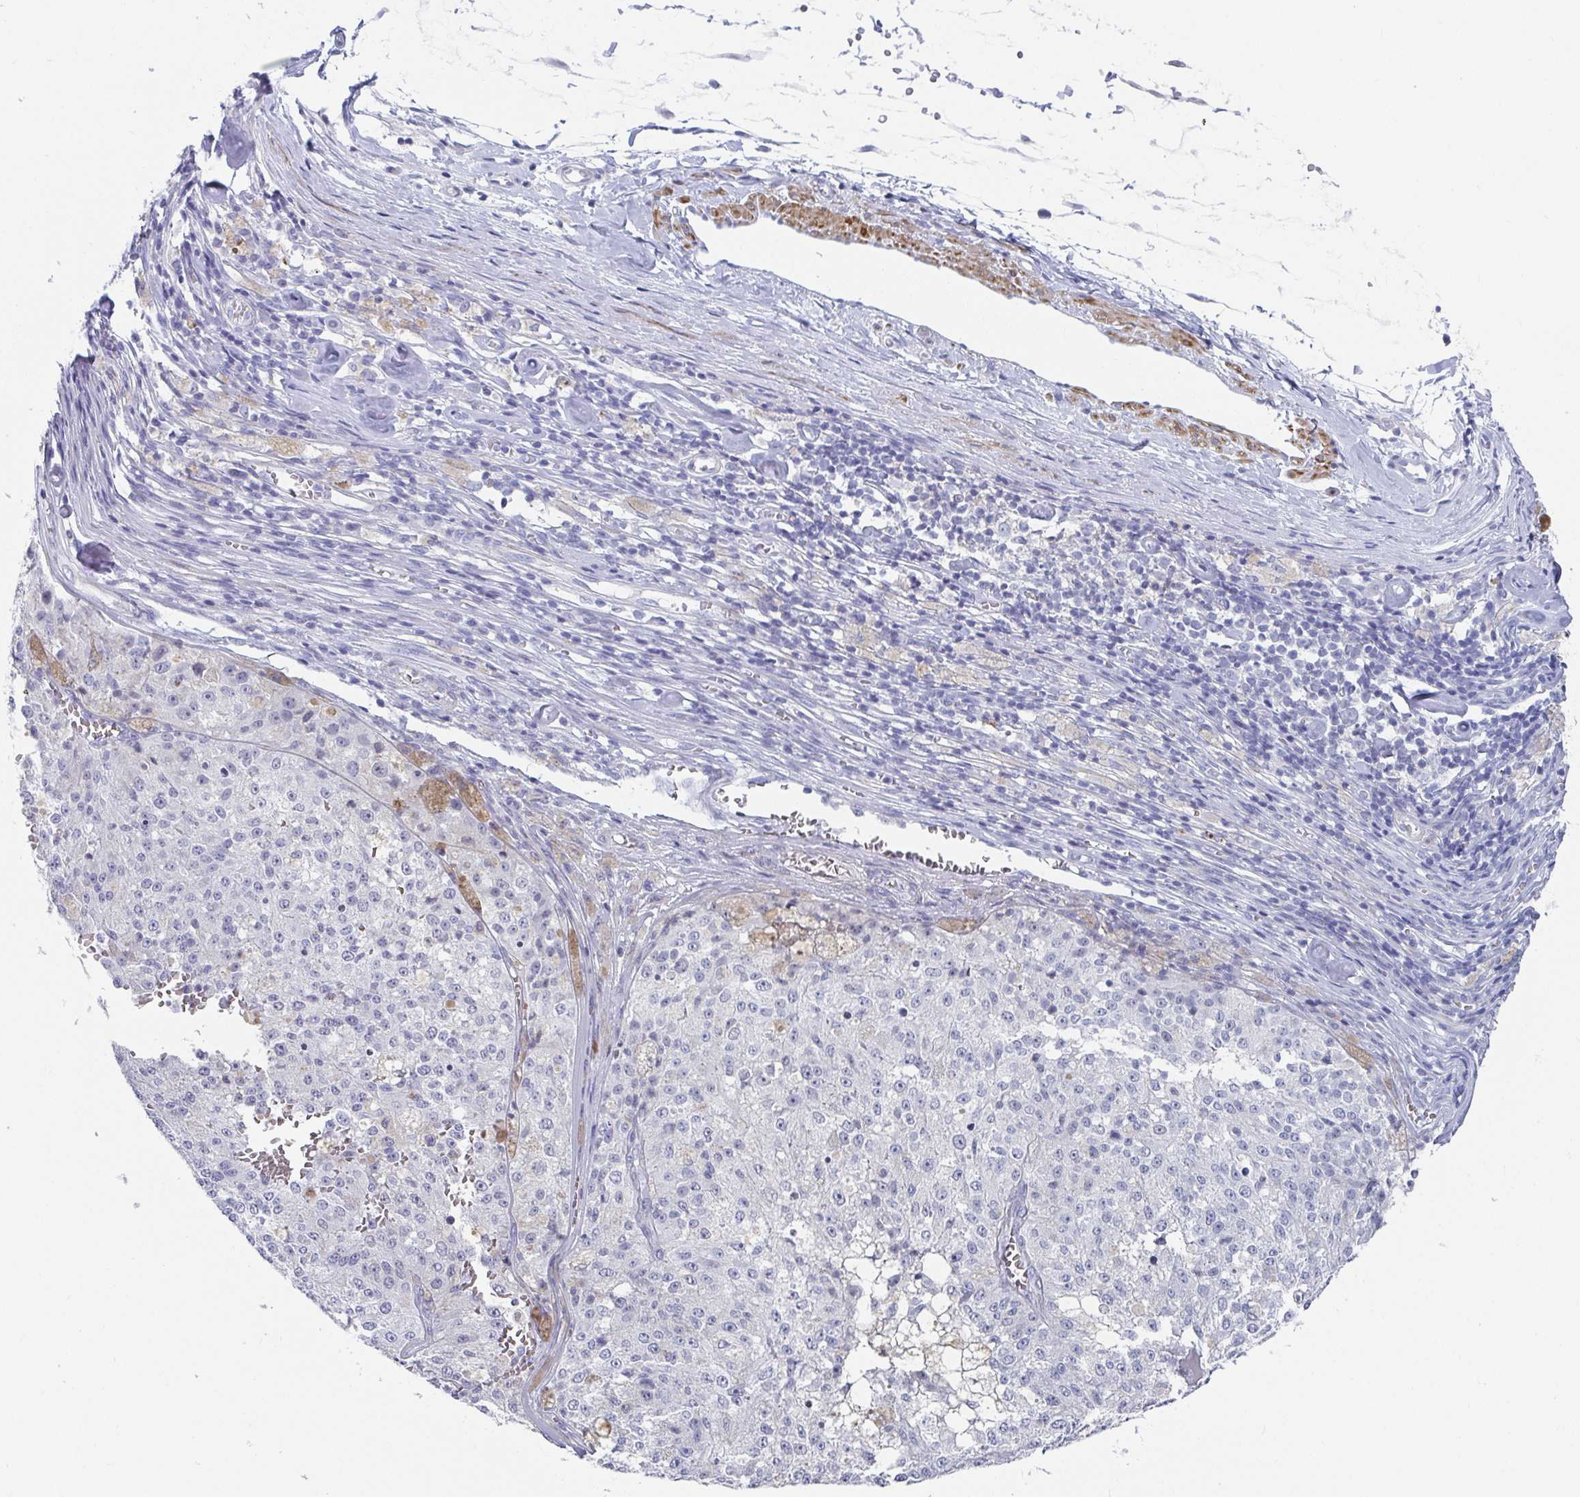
{"staining": {"intensity": "negative", "quantity": "none", "location": "none"}, "tissue": "melanoma", "cell_type": "Tumor cells", "image_type": "cancer", "snomed": [{"axis": "morphology", "description": "Malignant melanoma, Metastatic site"}, {"axis": "topography", "description": "Lymph node"}], "caption": "An image of human malignant melanoma (metastatic site) is negative for staining in tumor cells.", "gene": "ZFP82", "patient": {"sex": "female", "age": 64}}